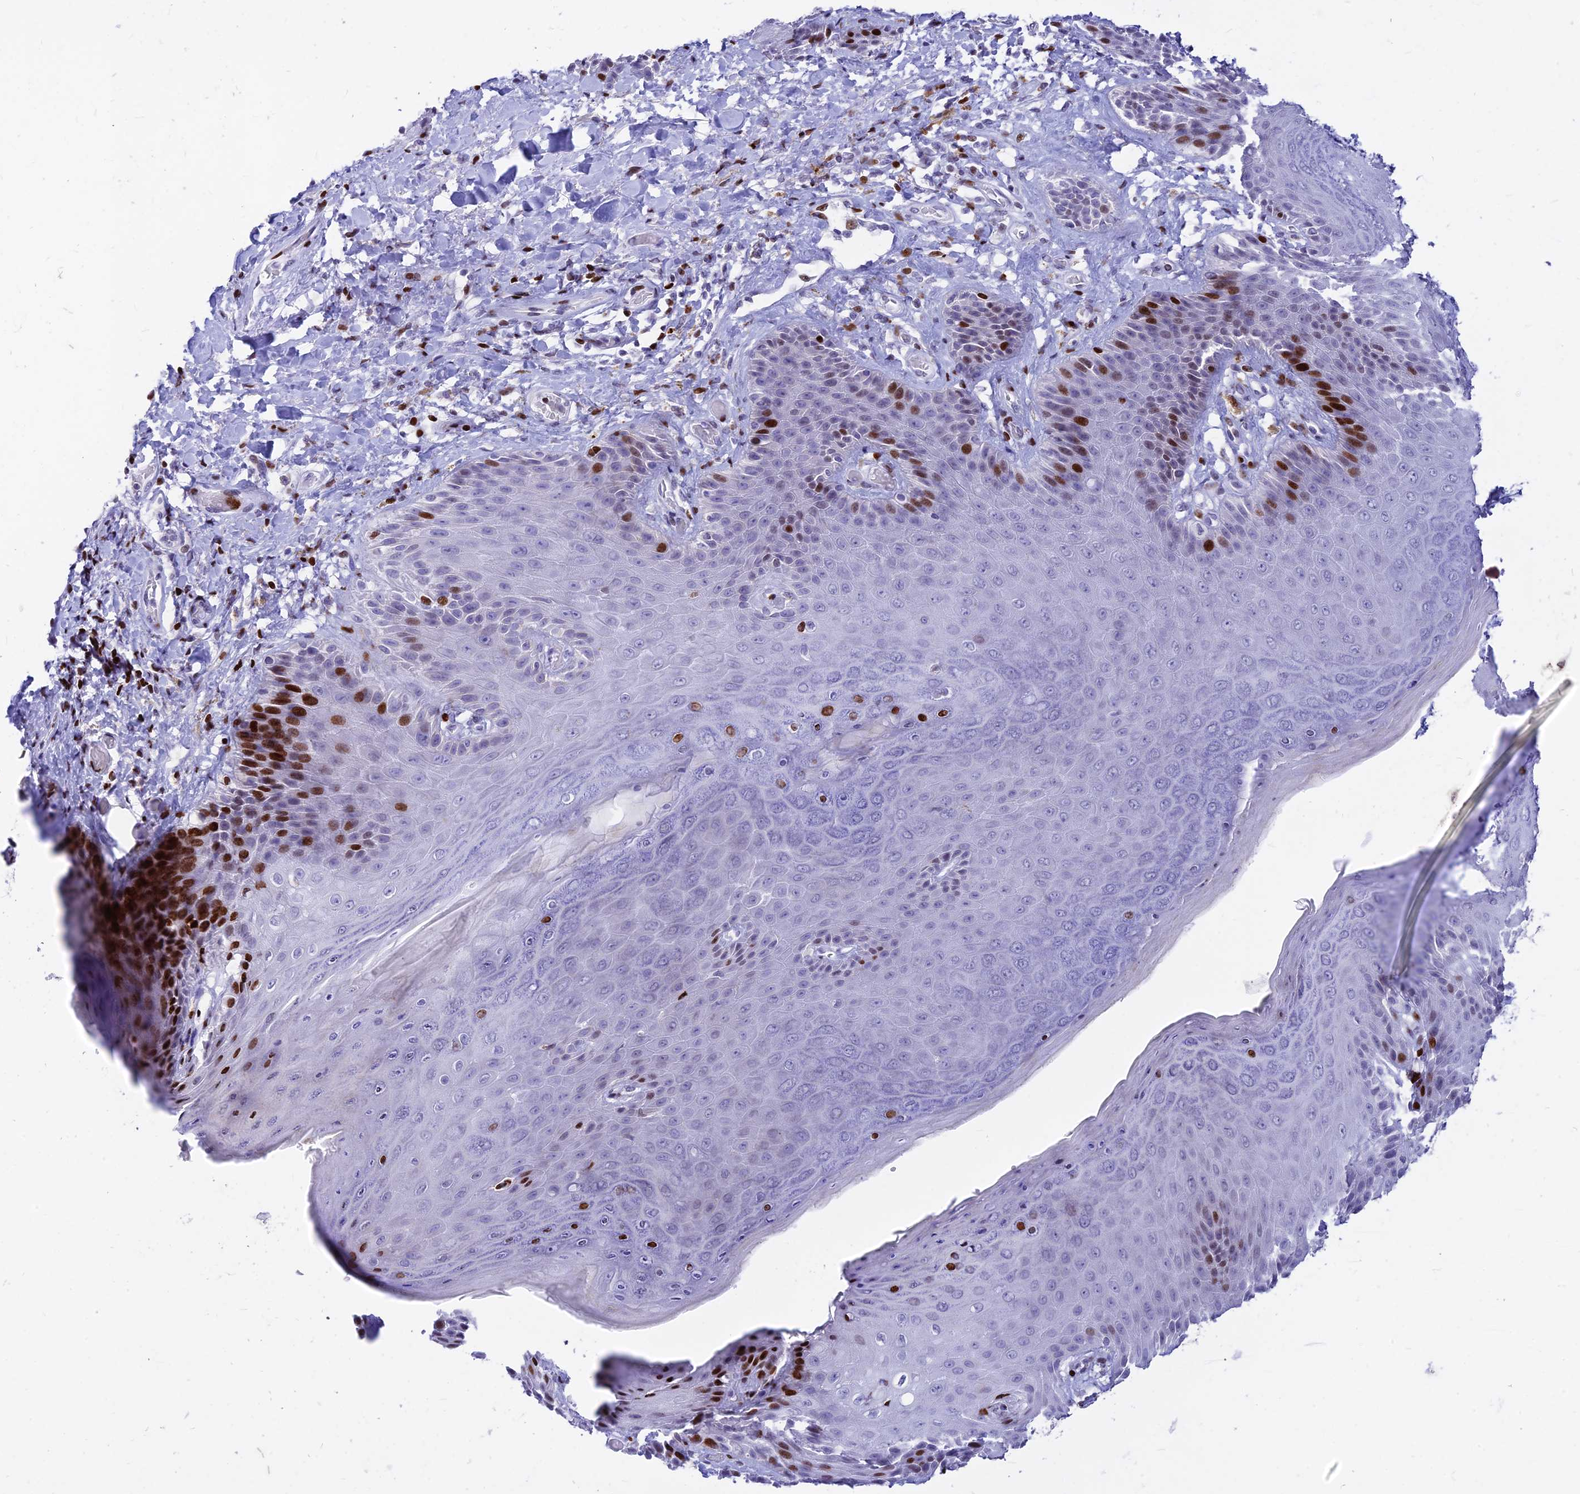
{"staining": {"intensity": "strong", "quantity": "<25%", "location": "nuclear"}, "tissue": "skin", "cell_type": "Epidermal cells", "image_type": "normal", "snomed": [{"axis": "morphology", "description": "Normal tissue, NOS"}, {"axis": "topography", "description": "Anal"}], "caption": "An immunohistochemistry image of unremarkable tissue is shown. Protein staining in brown labels strong nuclear positivity in skin within epidermal cells.", "gene": "PRPS1", "patient": {"sex": "female", "age": 89}}